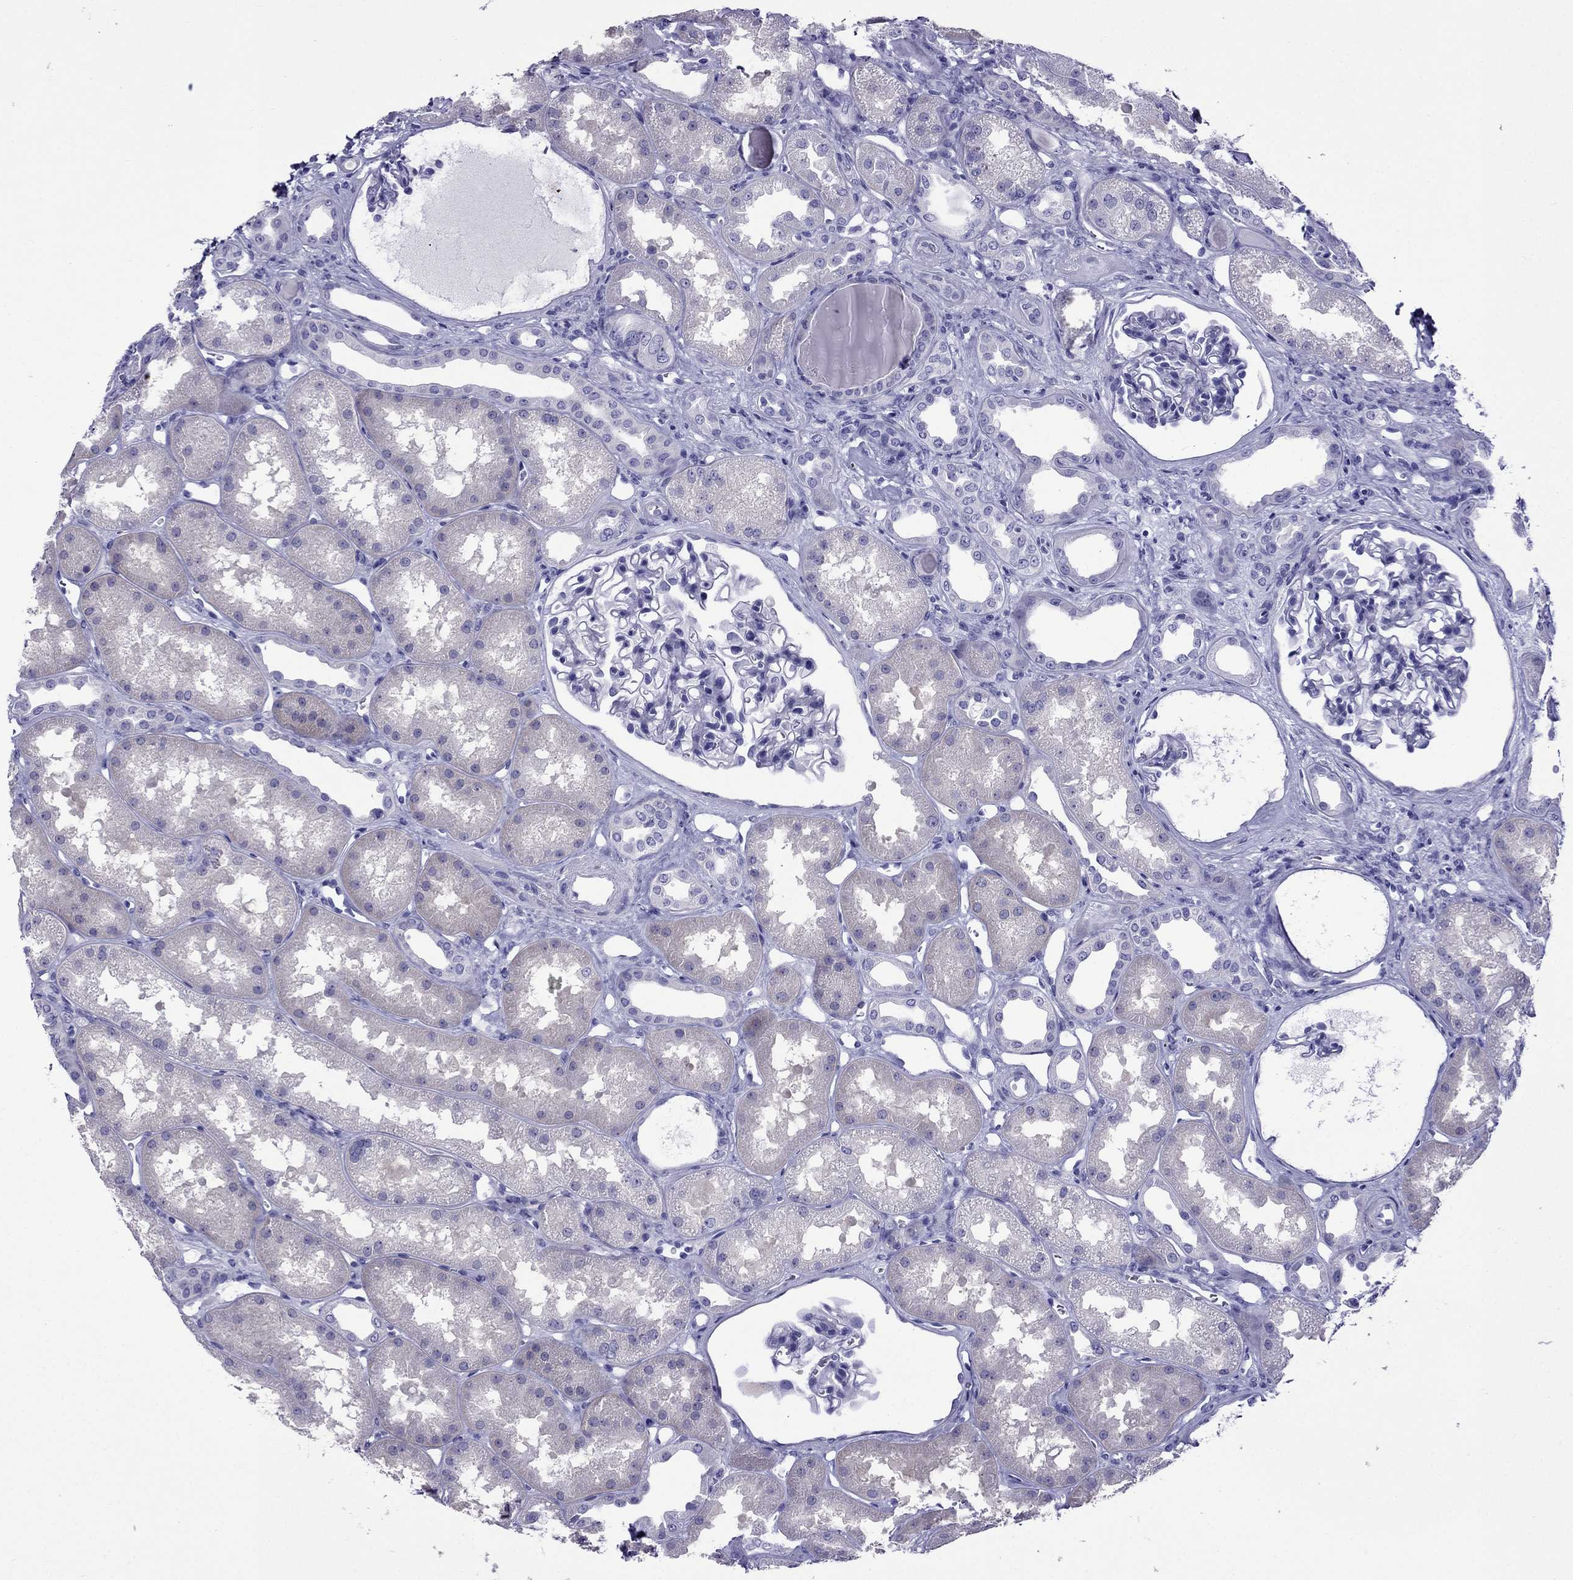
{"staining": {"intensity": "negative", "quantity": "none", "location": "none"}, "tissue": "kidney", "cell_type": "Cells in glomeruli", "image_type": "normal", "snomed": [{"axis": "morphology", "description": "Normal tissue, NOS"}, {"axis": "topography", "description": "Kidney"}], "caption": "High power microscopy photomicrograph of an immunohistochemistry (IHC) photomicrograph of benign kidney, revealing no significant positivity in cells in glomeruli.", "gene": "CRYBA1", "patient": {"sex": "male", "age": 61}}